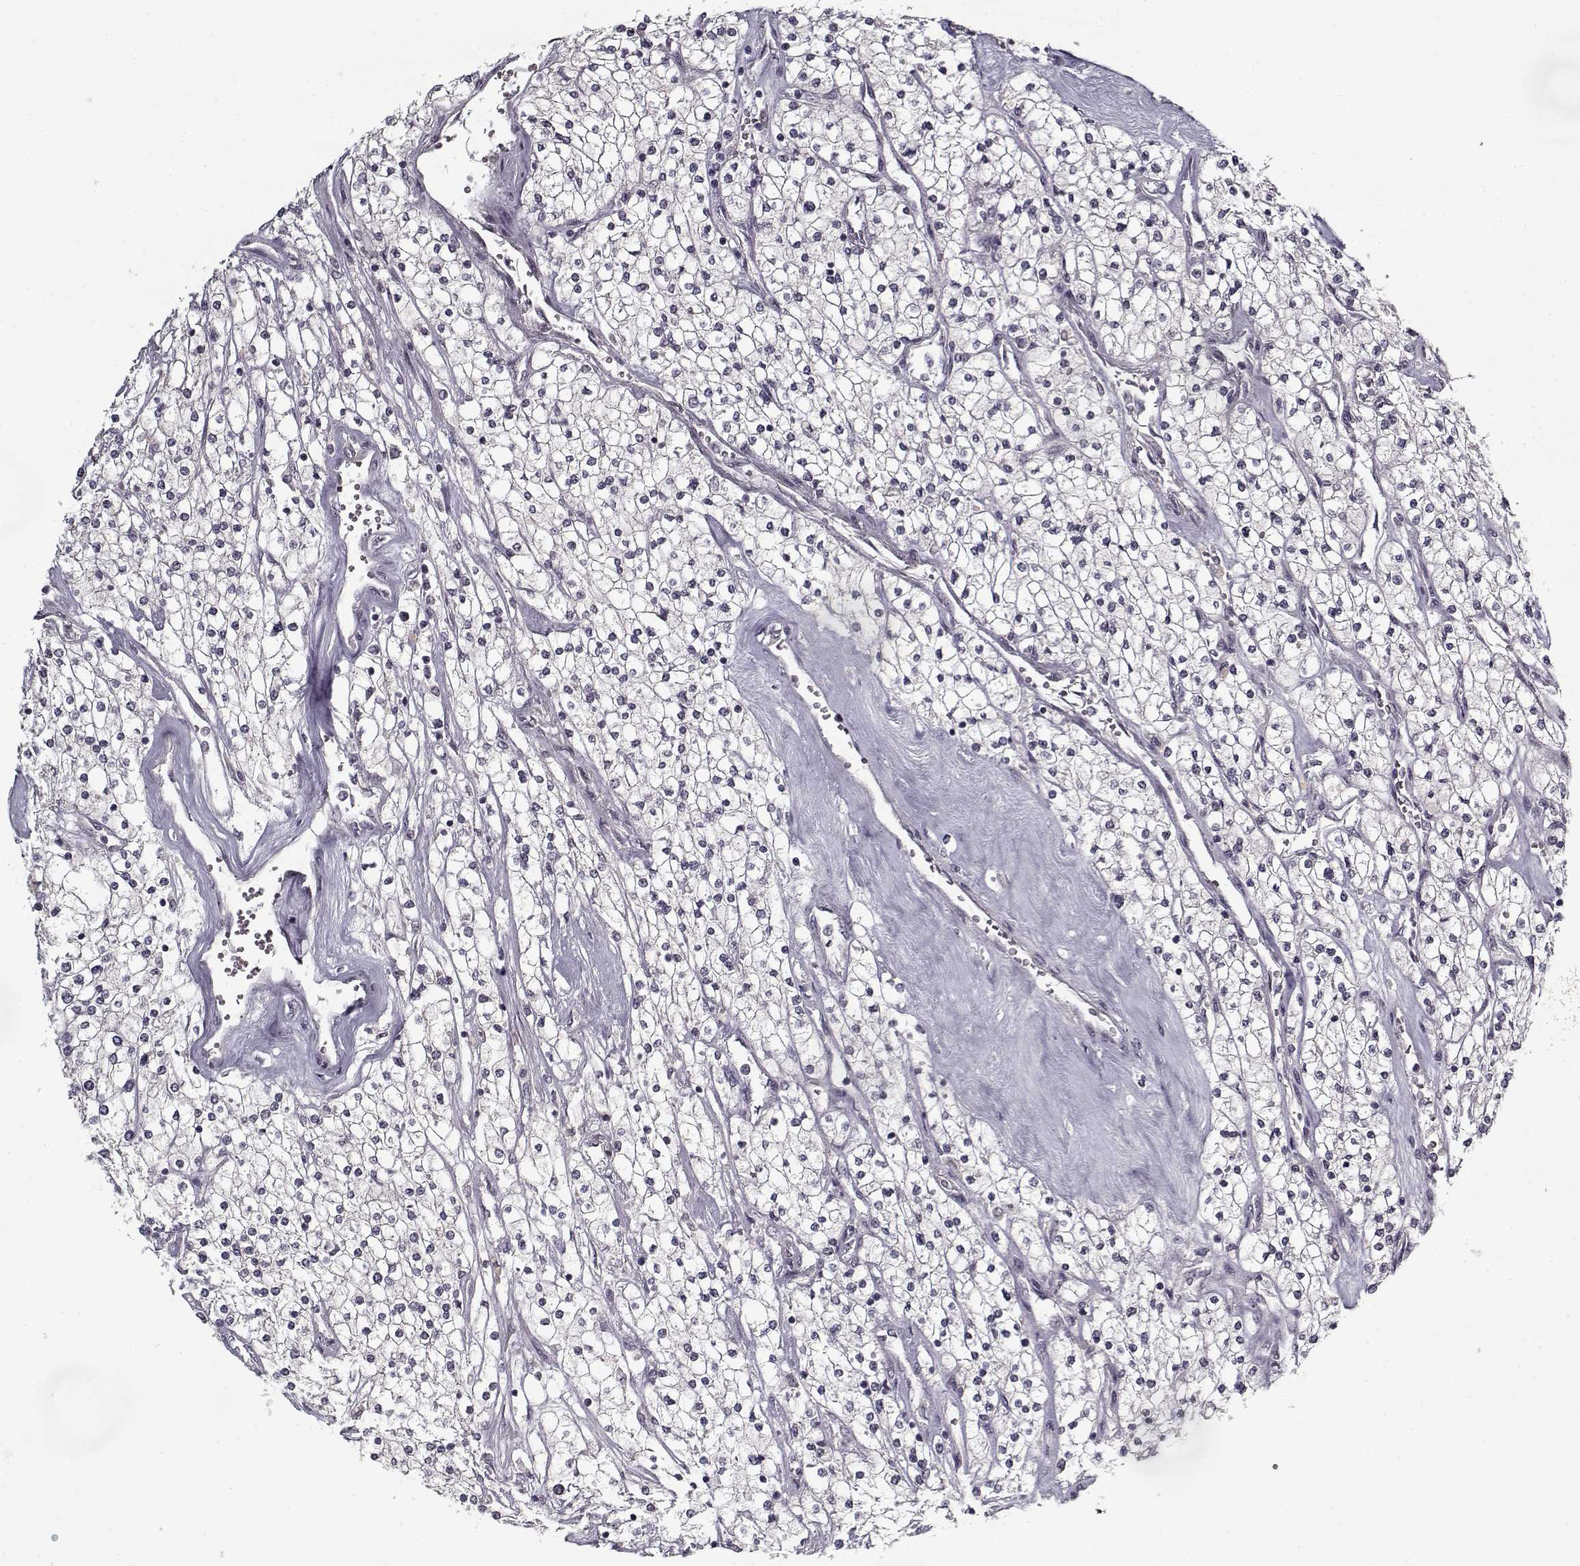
{"staining": {"intensity": "negative", "quantity": "none", "location": "none"}, "tissue": "renal cancer", "cell_type": "Tumor cells", "image_type": "cancer", "snomed": [{"axis": "morphology", "description": "Adenocarcinoma, NOS"}, {"axis": "topography", "description": "Kidney"}], "caption": "There is no significant positivity in tumor cells of renal adenocarcinoma.", "gene": "LAMA2", "patient": {"sex": "male", "age": 80}}